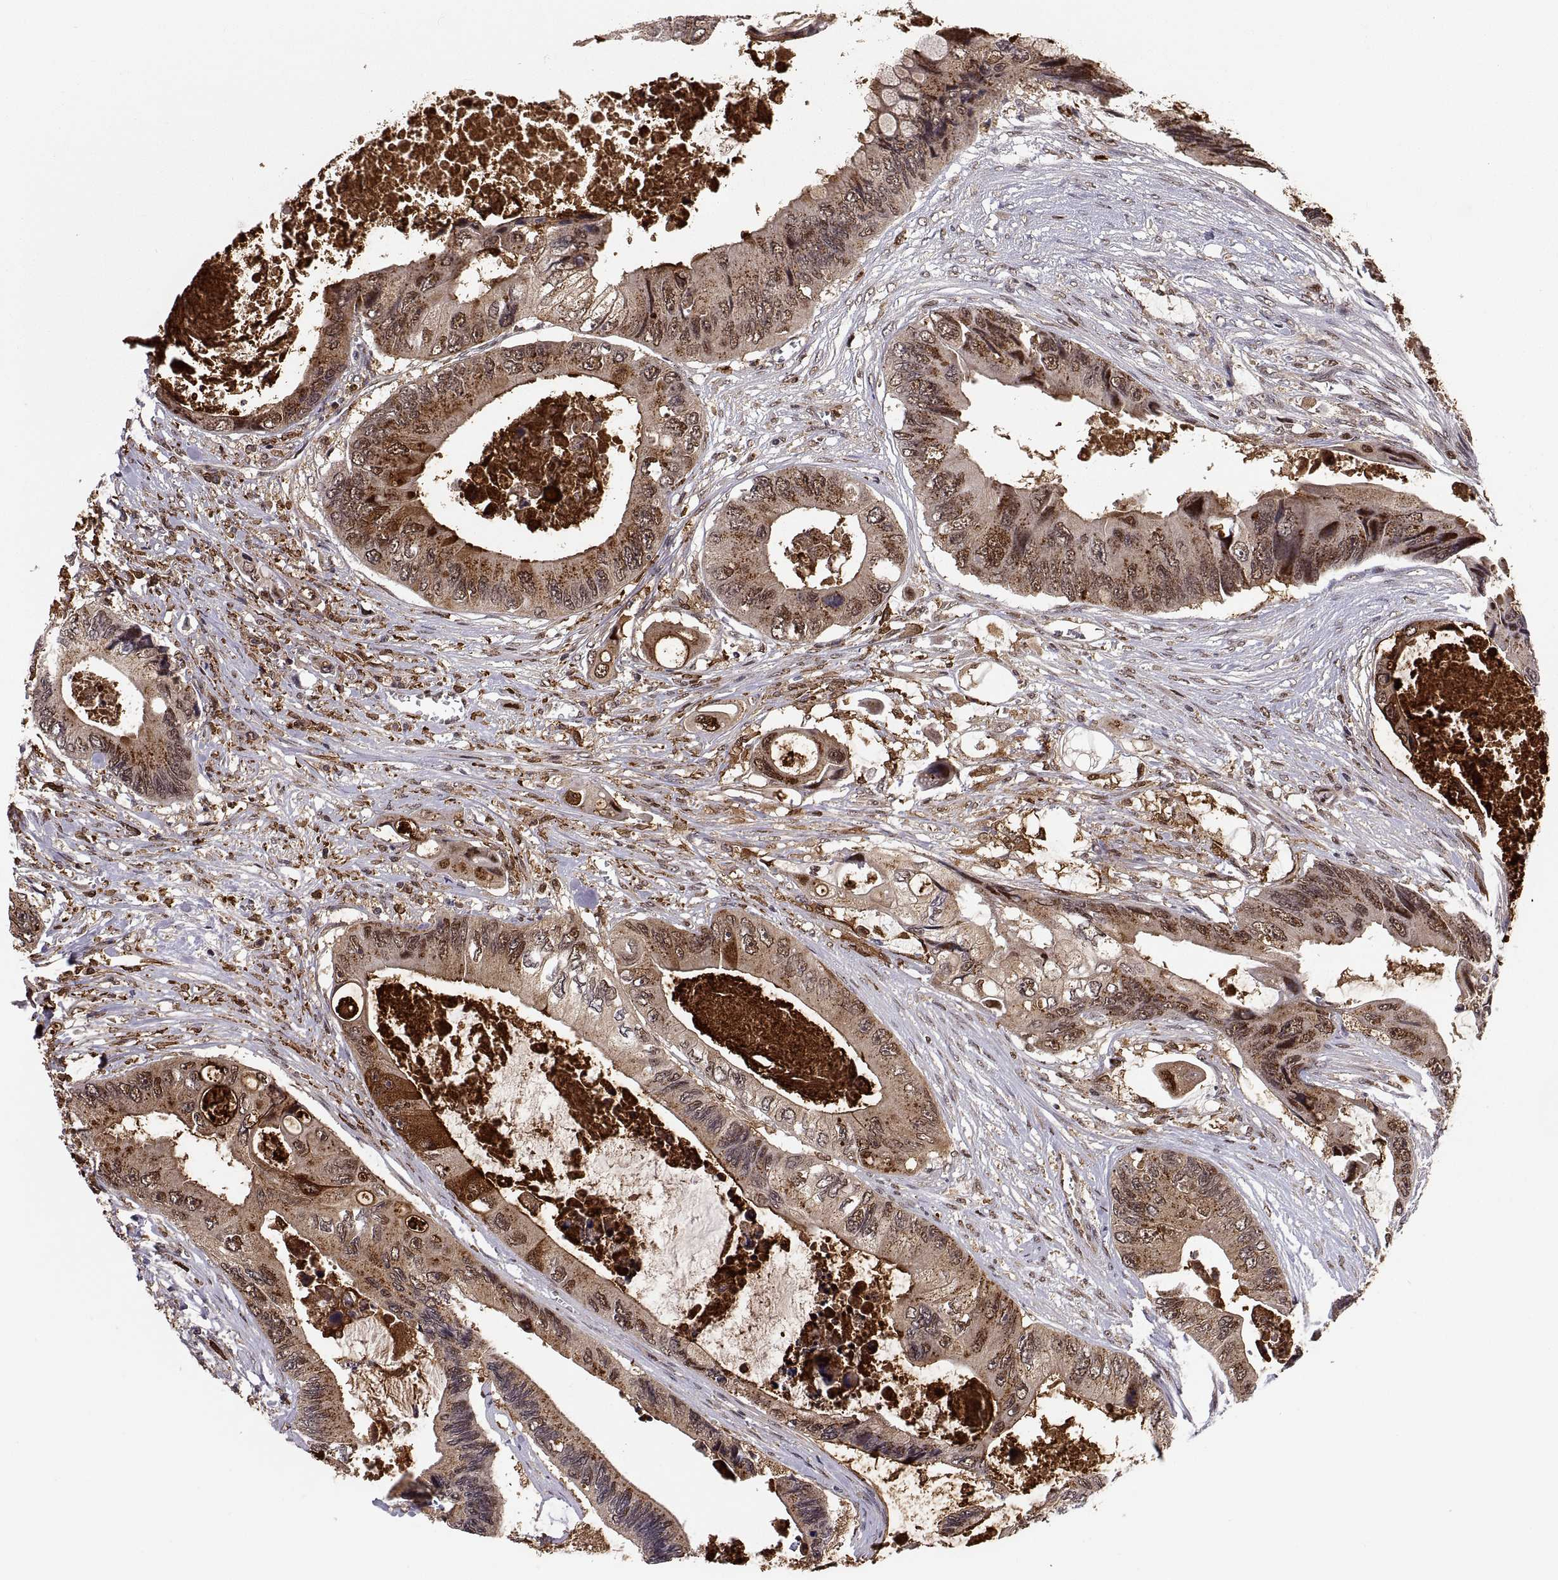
{"staining": {"intensity": "moderate", "quantity": ">75%", "location": "cytoplasmic/membranous"}, "tissue": "colorectal cancer", "cell_type": "Tumor cells", "image_type": "cancer", "snomed": [{"axis": "morphology", "description": "Adenocarcinoma, NOS"}, {"axis": "topography", "description": "Rectum"}], "caption": "Colorectal adenocarcinoma was stained to show a protein in brown. There is medium levels of moderate cytoplasmic/membranous expression in approximately >75% of tumor cells.", "gene": "PSMC2", "patient": {"sex": "male", "age": 63}}